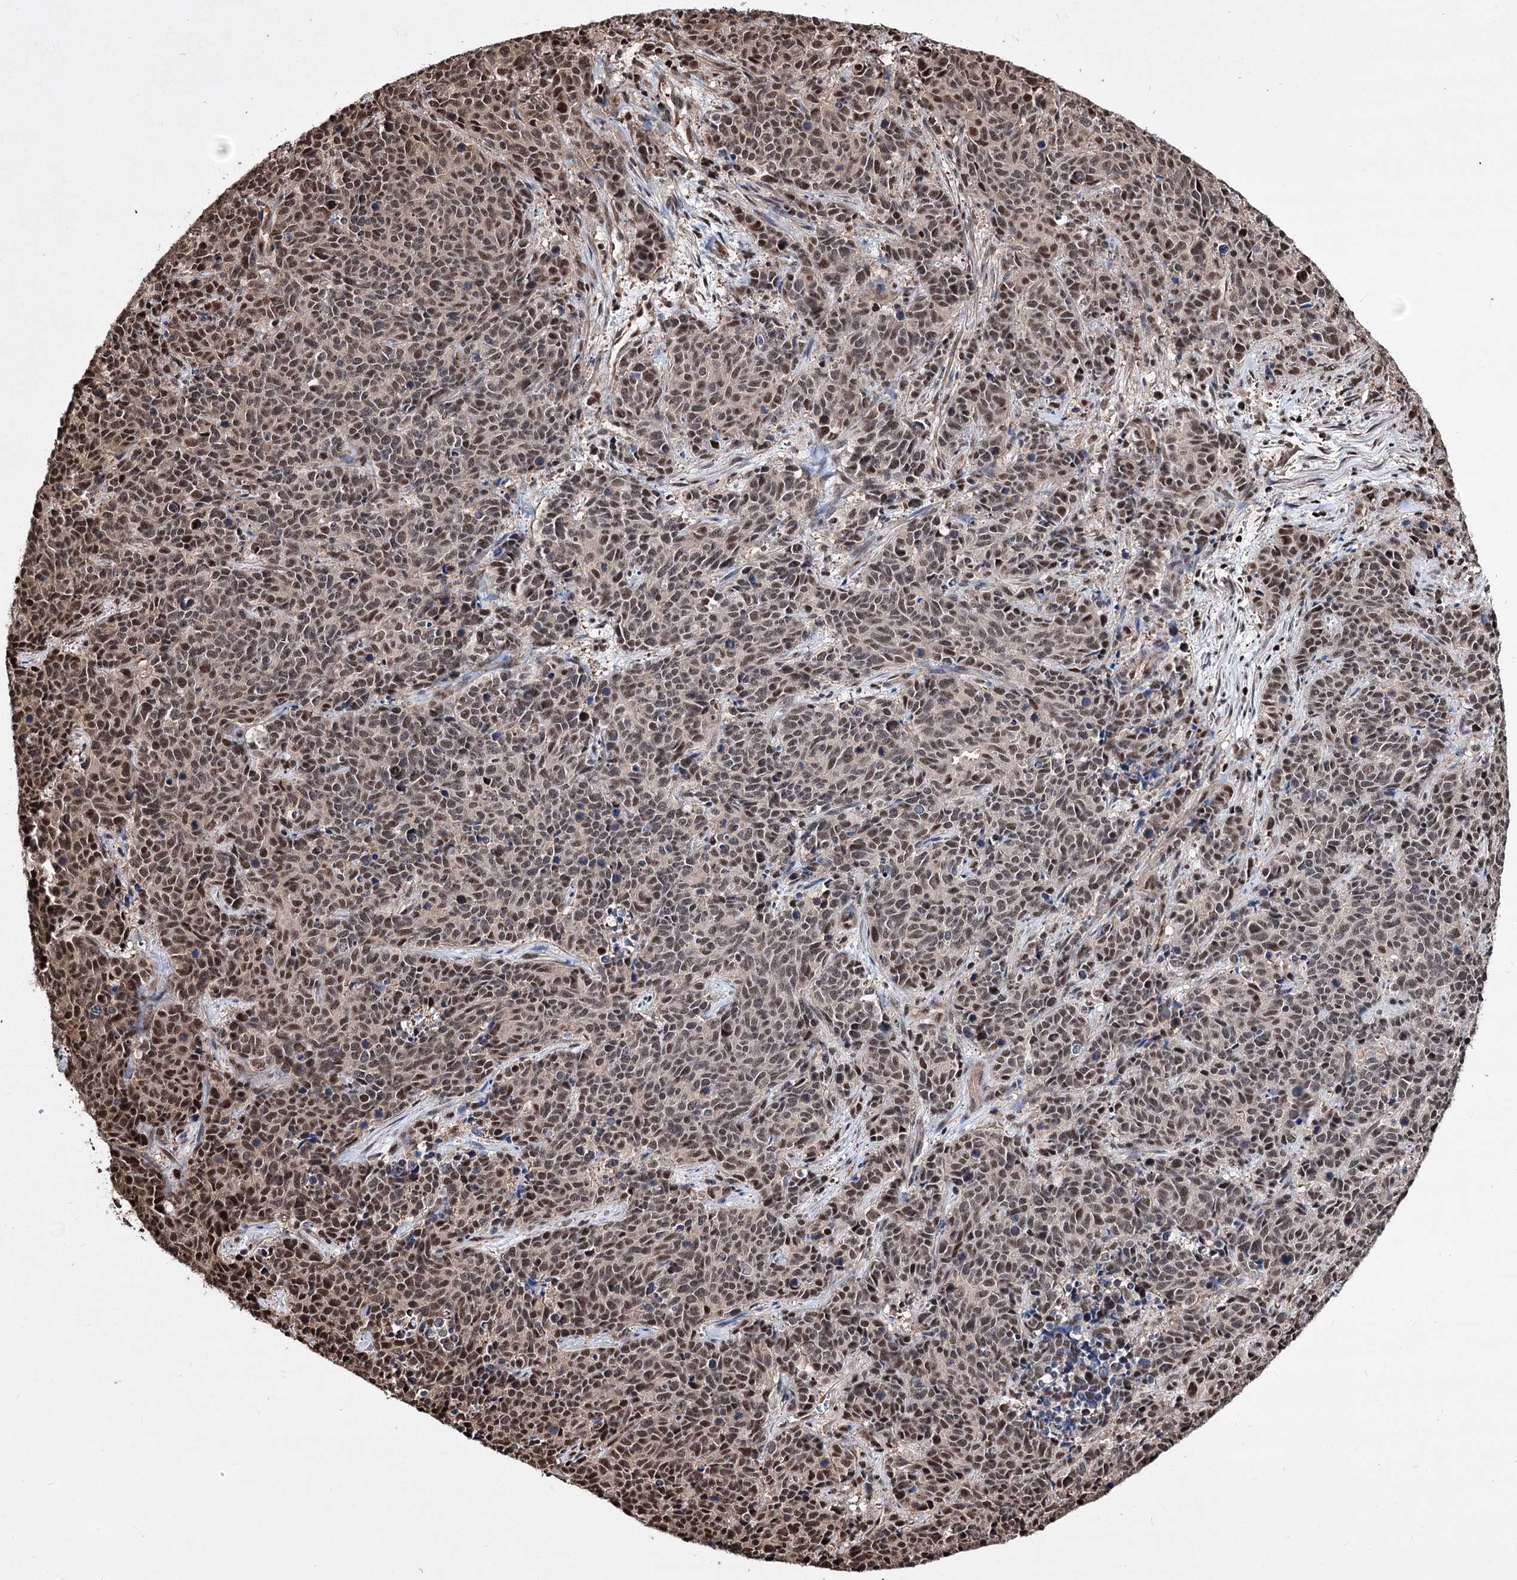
{"staining": {"intensity": "moderate", "quantity": "25%-75%", "location": "nuclear"}, "tissue": "cervical cancer", "cell_type": "Tumor cells", "image_type": "cancer", "snomed": [{"axis": "morphology", "description": "Squamous cell carcinoma, NOS"}, {"axis": "topography", "description": "Cervix"}], "caption": "Protein staining shows moderate nuclear expression in about 25%-75% of tumor cells in squamous cell carcinoma (cervical).", "gene": "CHMP7", "patient": {"sex": "female", "age": 60}}